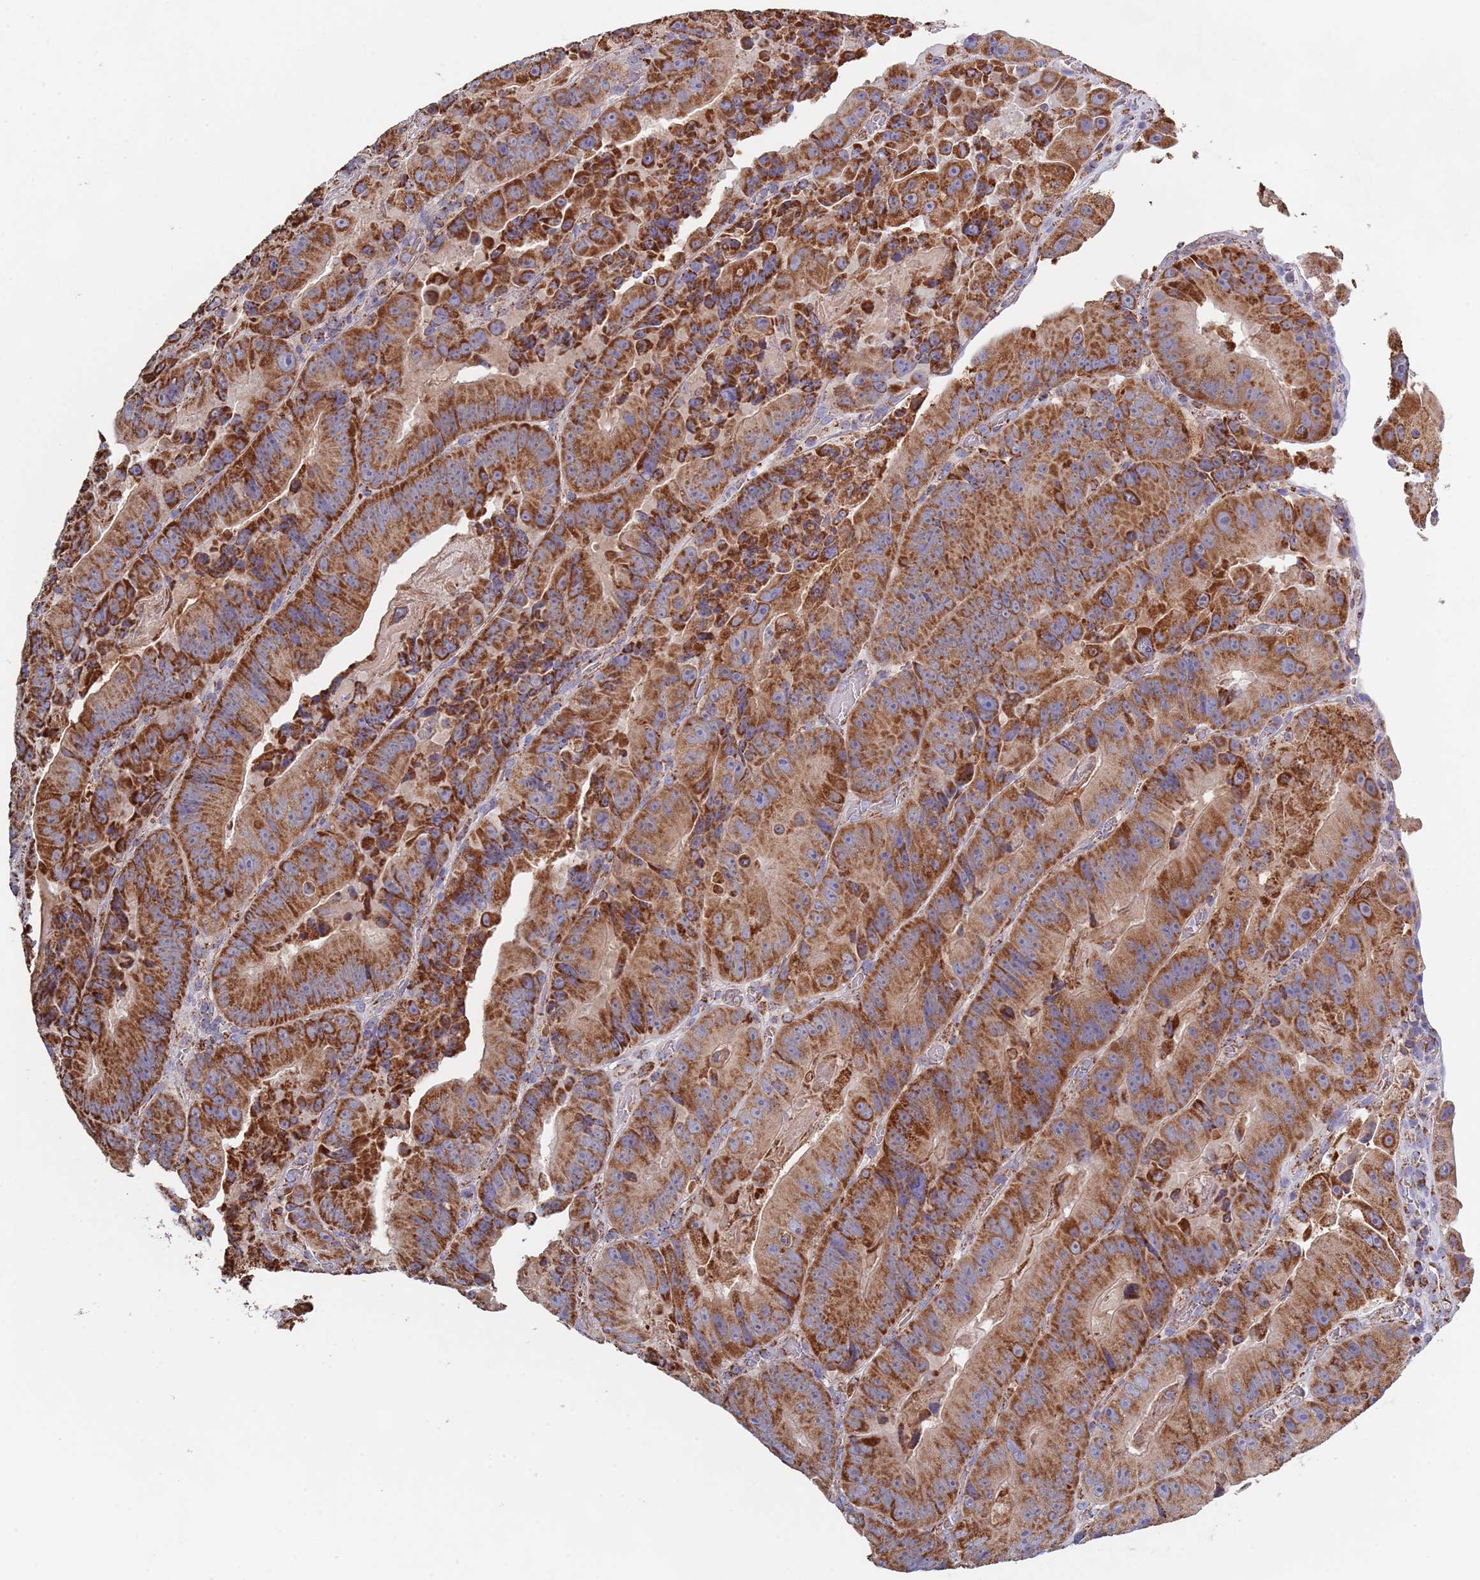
{"staining": {"intensity": "strong", "quantity": ">75%", "location": "cytoplasmic/membranous"}, "tissue": "colorectal cancer", "cell_type": "Tumor cells", "image_type": "cancer", "snomed": [{"axis": "morphology", "description": "Adenocarcinoma, NOS"}, {"axis": "topography", "description": "Colon"}], "caption": "About >75% of tumor cells in colorectal cancer (adenocarcinoma) exhibit strong cytoplasmic/membranous protein positivity as visualized by brown immunohistochemical staining.", "gene": "PGP", "patient": {"sex": "female", "age": 86}}